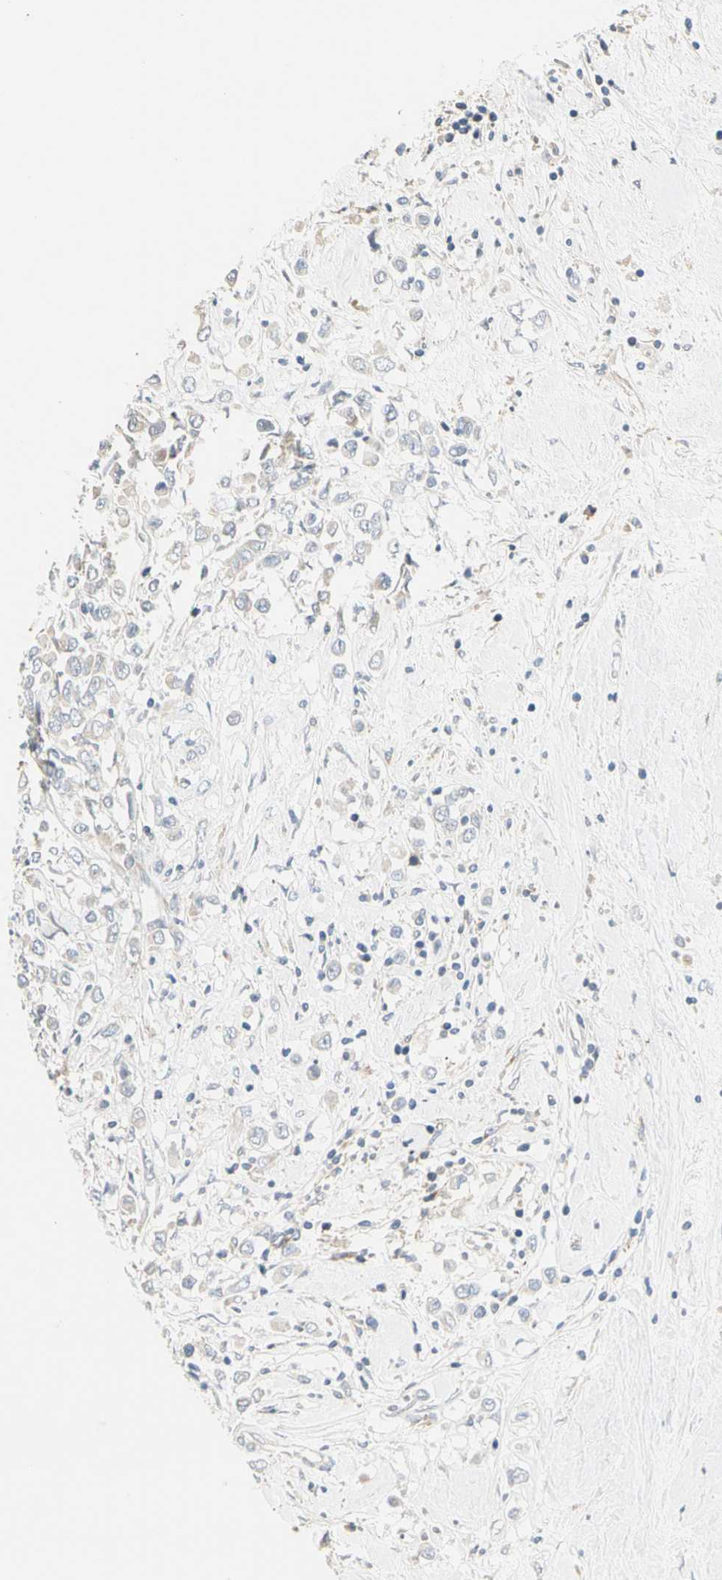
{"staining": {"intensity": "weak", "quantity": "<25%", "location": "cytoplasmic/membranous"}, "tissue": "breast cancer", "cell_type": "Tumor cells", "image_type": "cancer", "snomed": [{"axis": "morphology", "description": "Duct carcinoma"}, {"axis": "topography", "description": "Breast"}], "caption": "Protein analysis of breast invasive ductal carcinoma displays no significant staining in tumor cells.", "gene": "GPR153", "patient": {"sex": "female", "age": 61}}